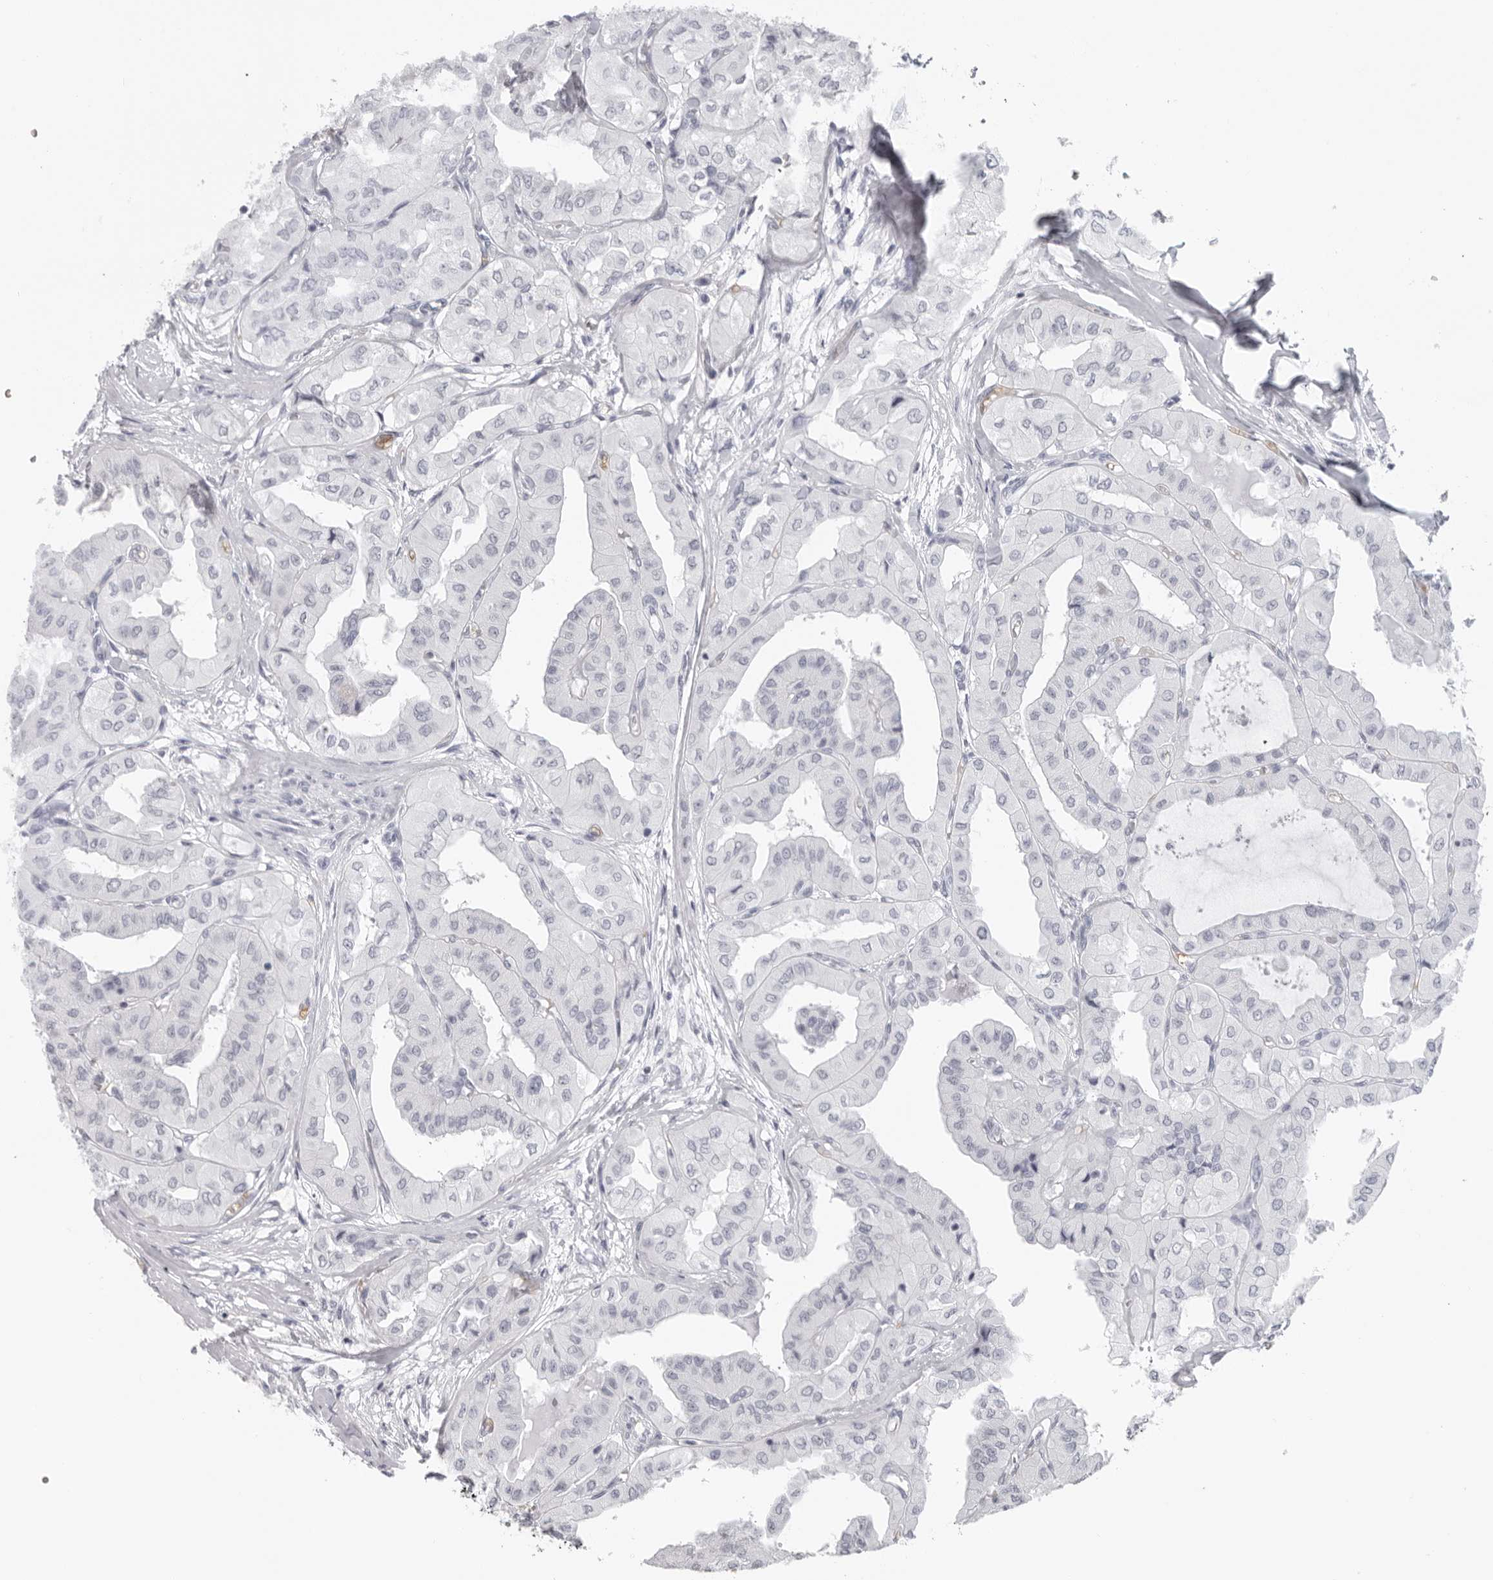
{"staining": {"intensity": "negative", "quantity": "none", "location": "none"}, "tissue": "thyroid cancer", "cell_type": "Tumor cells", "image_type": "cancer", "snomed": [{"axis": "morphology", "description": "Papillary adenocarcinoma, NOS"}, {"axis": "topography", "description": "Thyroid gland"}], "caption": "High power microscopy histopathology image of an immunohistochemistry micrograph of thyroid cancer, revealing no significant expression in tumor cells. (DAB (3,3'-diaminobenzidine) immunohistochemistry with hematoxylin counter stain).", "gene": "EPB41", "patient": {"sex": "female", "age": 59}}